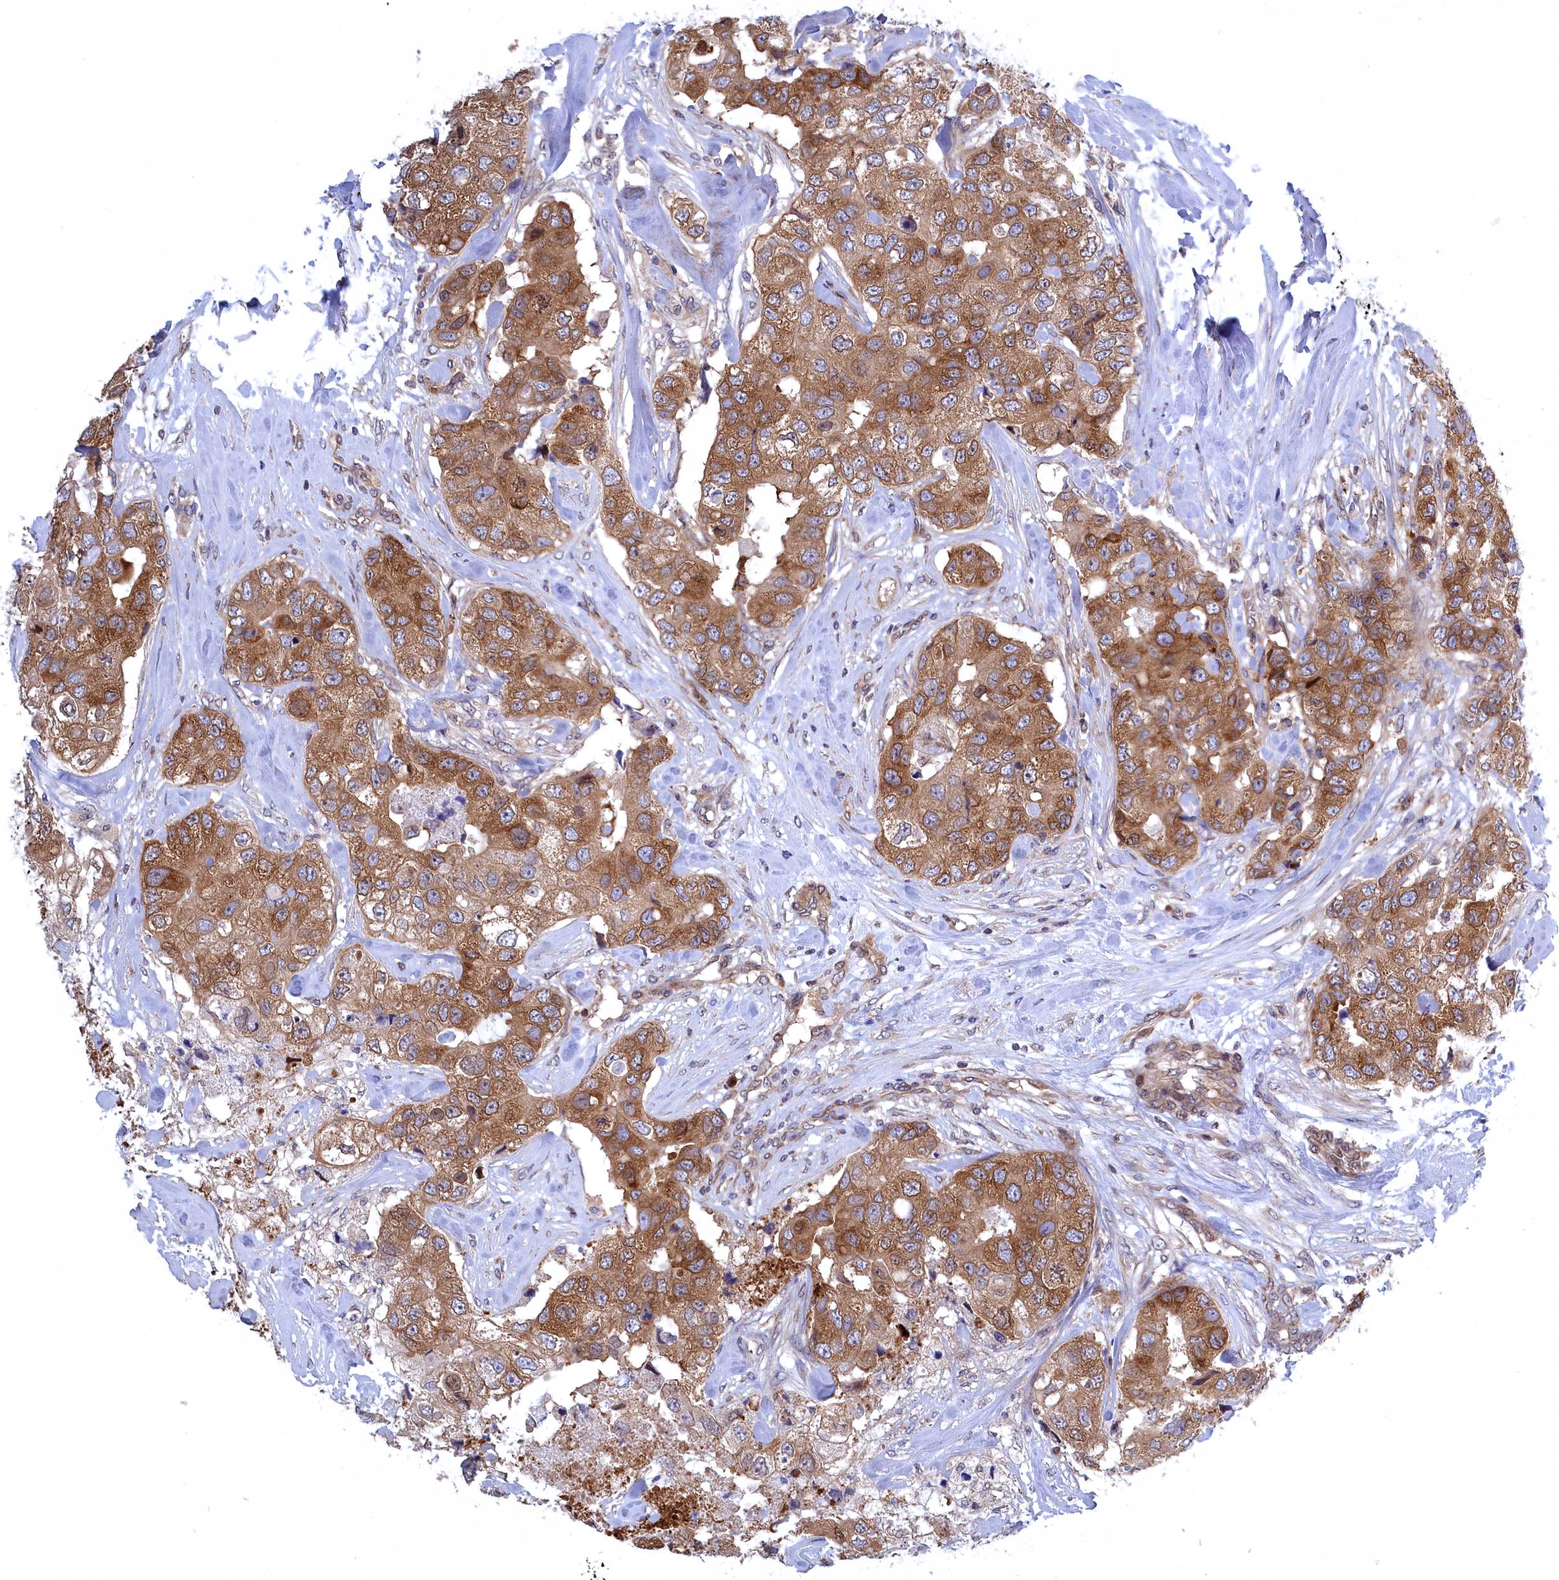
{"staining": {"intensity": "moderate", "quantity": ">75%", "location": "cytoplasmic/membranous"}, "tissue": "breast cancer", "cell_type": "Tumor cells", "image_type": "cancer", "snomed": [{"axis": "morphology", "description": "Duct carcinoma"}, {"axis": "topography", "description": "Breast"}], "caption": "Moderate cytoplasmic/membranous staining is present in about >75% of tumor cells in breast cancer (intraductal carcinoma).", "gene": "NAA10", "patient": {"sex": "female", "age": 62}}